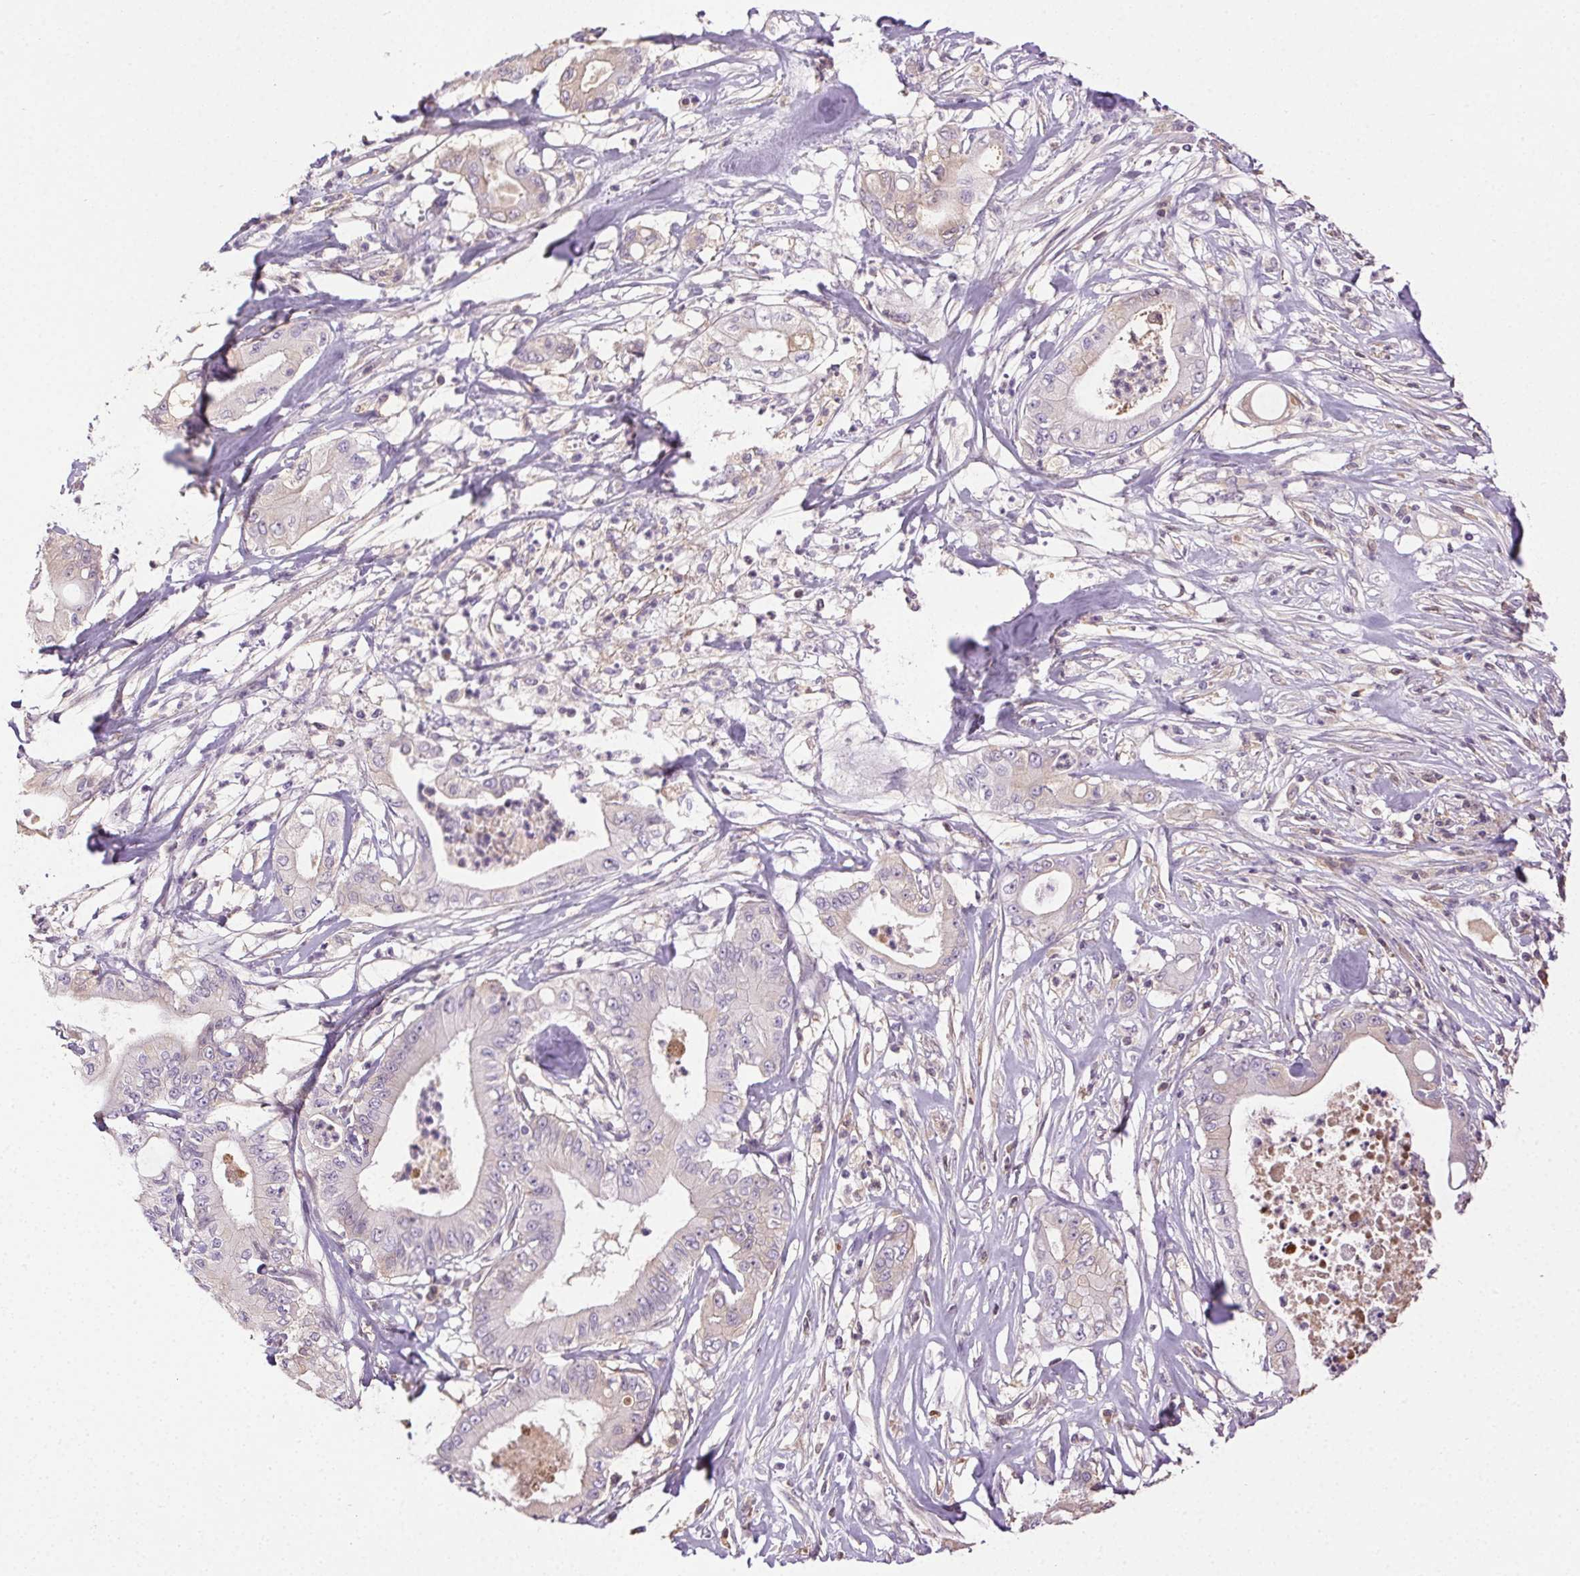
{"staining": {"intensity": "negative", "quantity": "none", "location": "none"}, "tissue": "pancreatic cancer", "cell_type": "Tumor cells", "image_type": "cancer", "snomed": [{"axis": "morphology", "description": "Adenocarcinoma, NOS"}, {"axis": "topography", "description": "Pancreas"}], "caption": "DAB (3,3'-diaminobenzidine) immunohistochemical staining of human pancreatic cancer demonstrates no significant staining in tumor cells. (Stains: DAB (3,3'-diaminobenzidine) immunohistochemistry with hematoxylin counter stain, Microscopy: brightfield microscopy at high magnification).", "gene": "BPIFB2", "patient": {"sex": "male", "age": 71}}